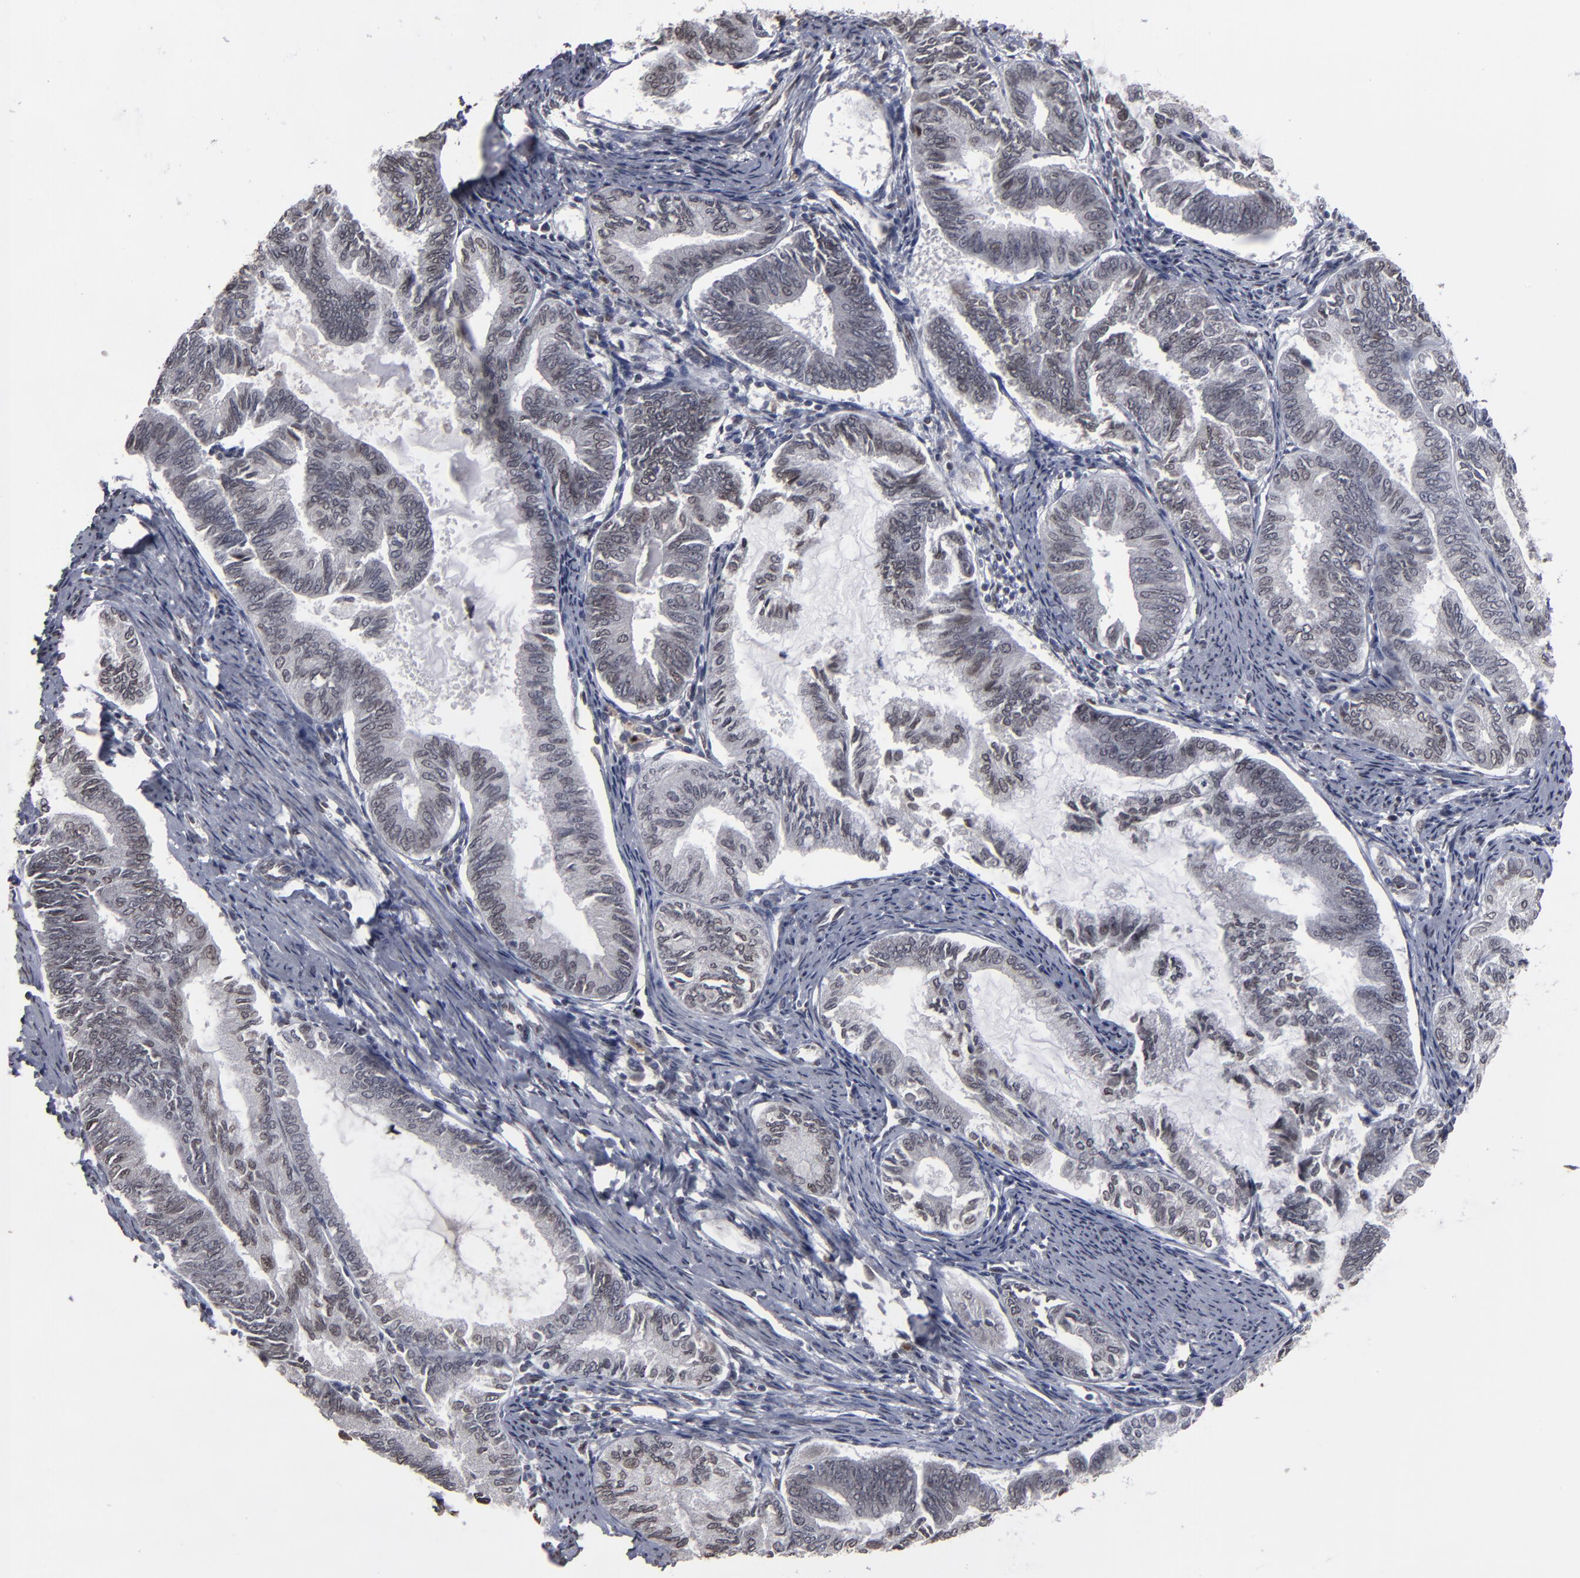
{"staining": {"intensity": "weak", "quantity": "<25%", "location": "nuclear"}, "tissue": "endometrial cancer", "cell_type": "Tumor cells", "image_type": "cancer", "snomed": [{"axis": "morphology", "description": "Adenocarcinoma, NOS"}, {"axis": "topography", "description": "Endometrium"}], "caption": "High power microscopy micrograph of an immunohistochemistry micrograph of endometrial adenocarcinoma, revealing no significant expression in tumor cells. (Brightfield microscopy of DAB (3,3'-diaminobenzidine) immunohistochemistry (IHC) at high magnification).", "gene": "BAZ1A", "patient": {"sex": "female", "age": 86}}